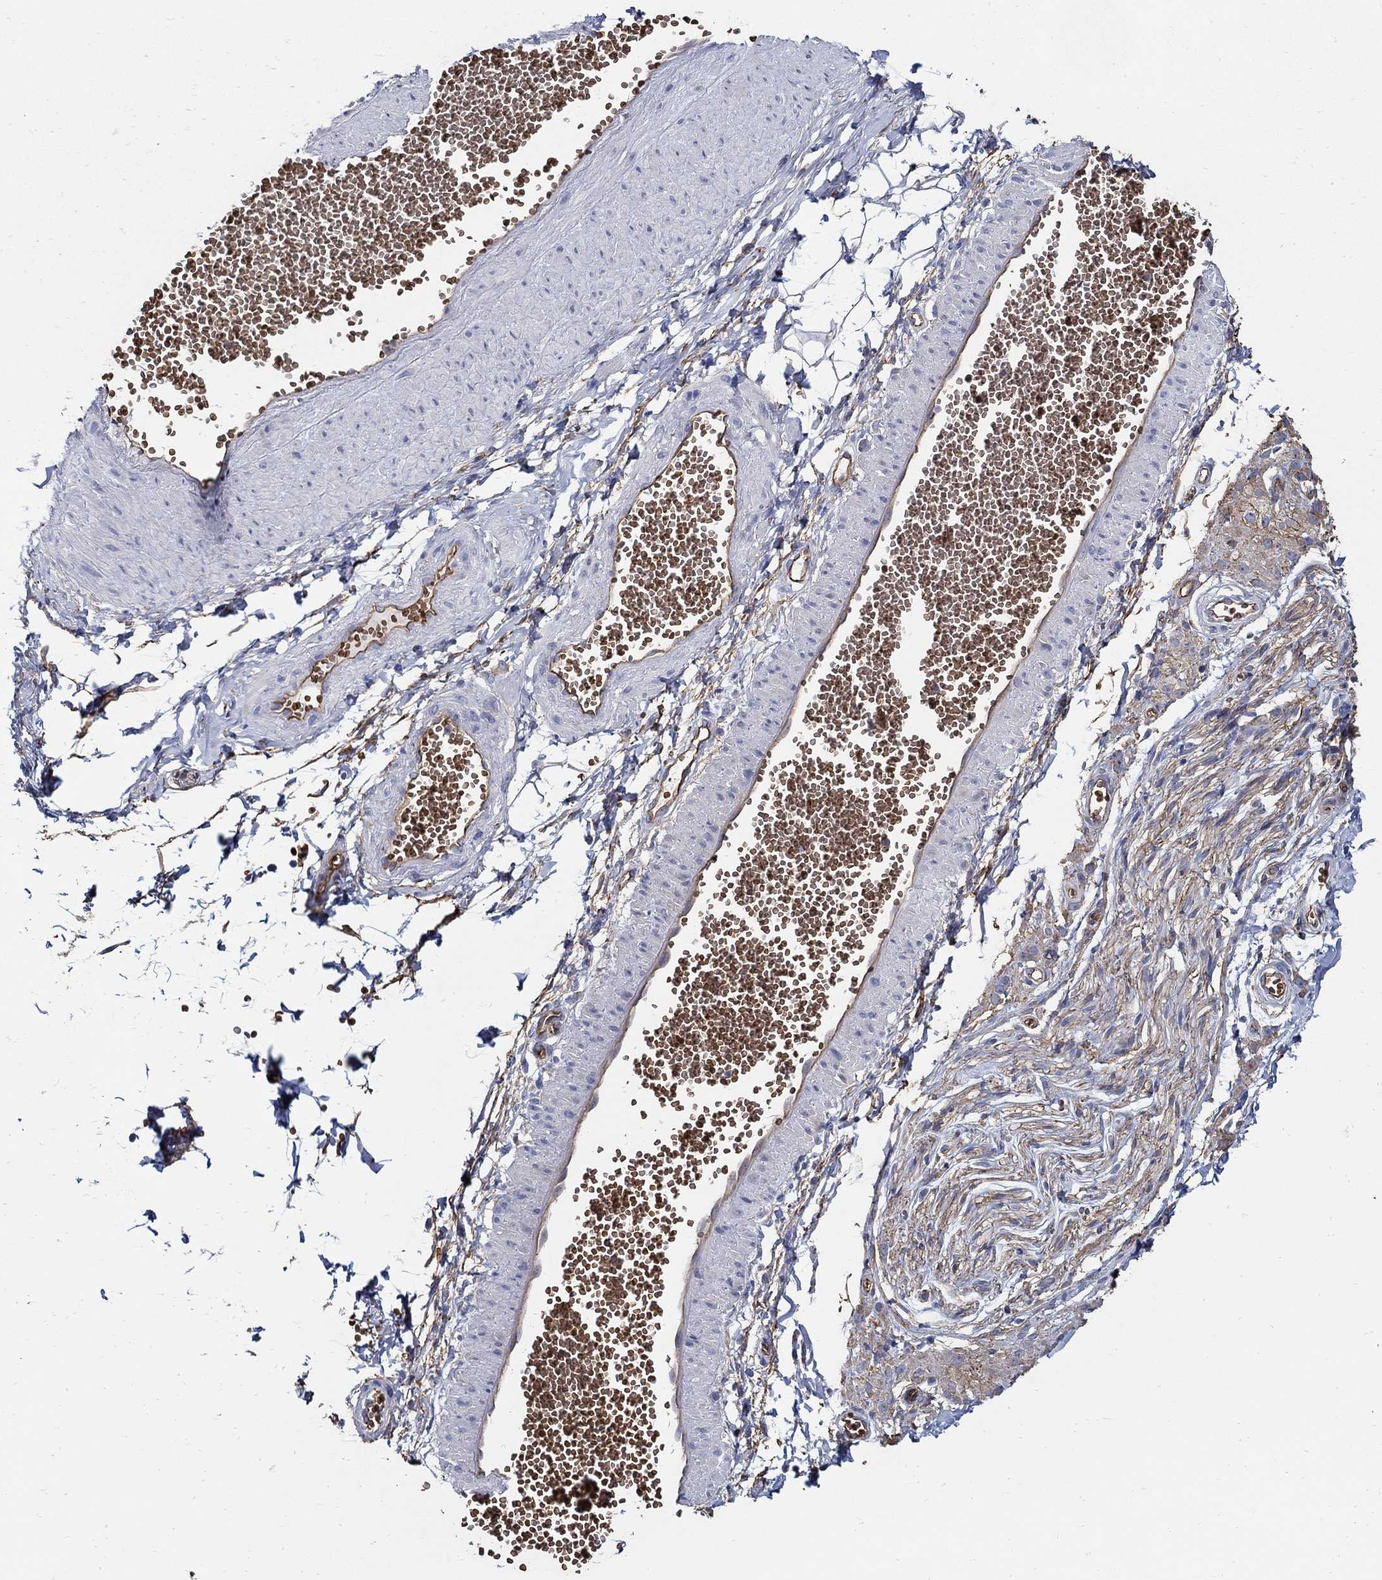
{"staining": {"intensity": "negative", "quantity": "none", "location": "none"}, "tissue": "adipose tissue", "cell_type": "Adipocytes", "image_type": "normal", "snomed": [{"axis": "morphology", "description": "Normal tissue, NOS"}, {"axis": "topography", "description": "Smooth muscle"}, {"axis": "topography", "description": "Peripheral nerve tissue"}], "caption": "Protein analysis of unremarkable adipose tissue shows no significant expression in adipocytes.", "gene": "APBB3", "patient": {"sex": "male", "age": 22}}